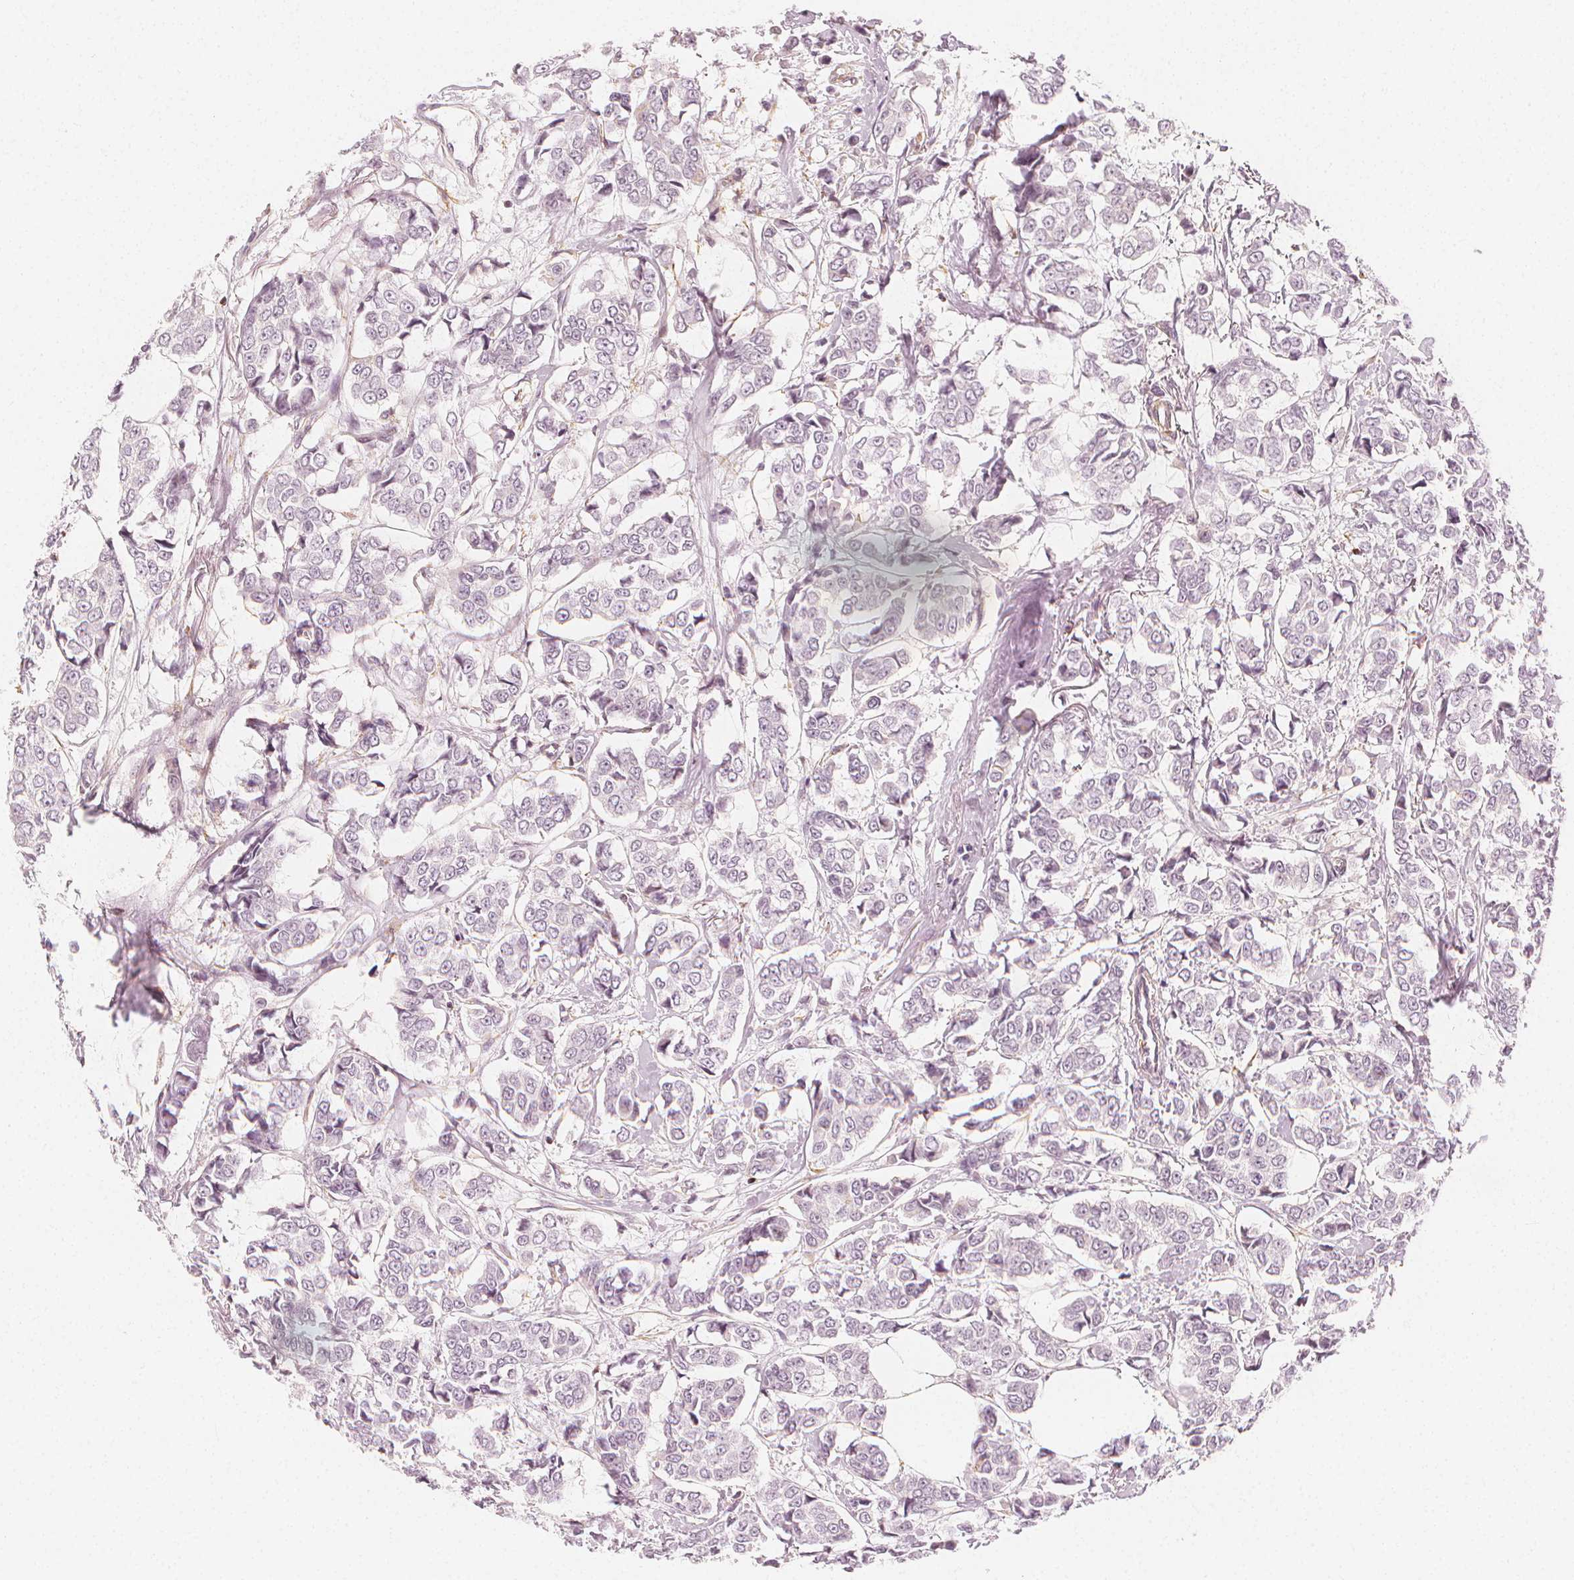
{"staining": {"intensity": "negative", "quantity": "none", "location": "none"}, "tissue": "breast cancer", "cell_type": "Tumor cells", "image_type": "cancer", "snomed": [{"axis": "morphology", "description": "Duct carcinoma"}, {"axis": "topography", "description": "Breast"}], "caption": "IHC image of neoplastic tissue: human breast cancer stained with DAB reveals no significant protein staining in tumor cells.", "gene": "ARHGAP26", "patient": {"sex": "female", "age": 94}}